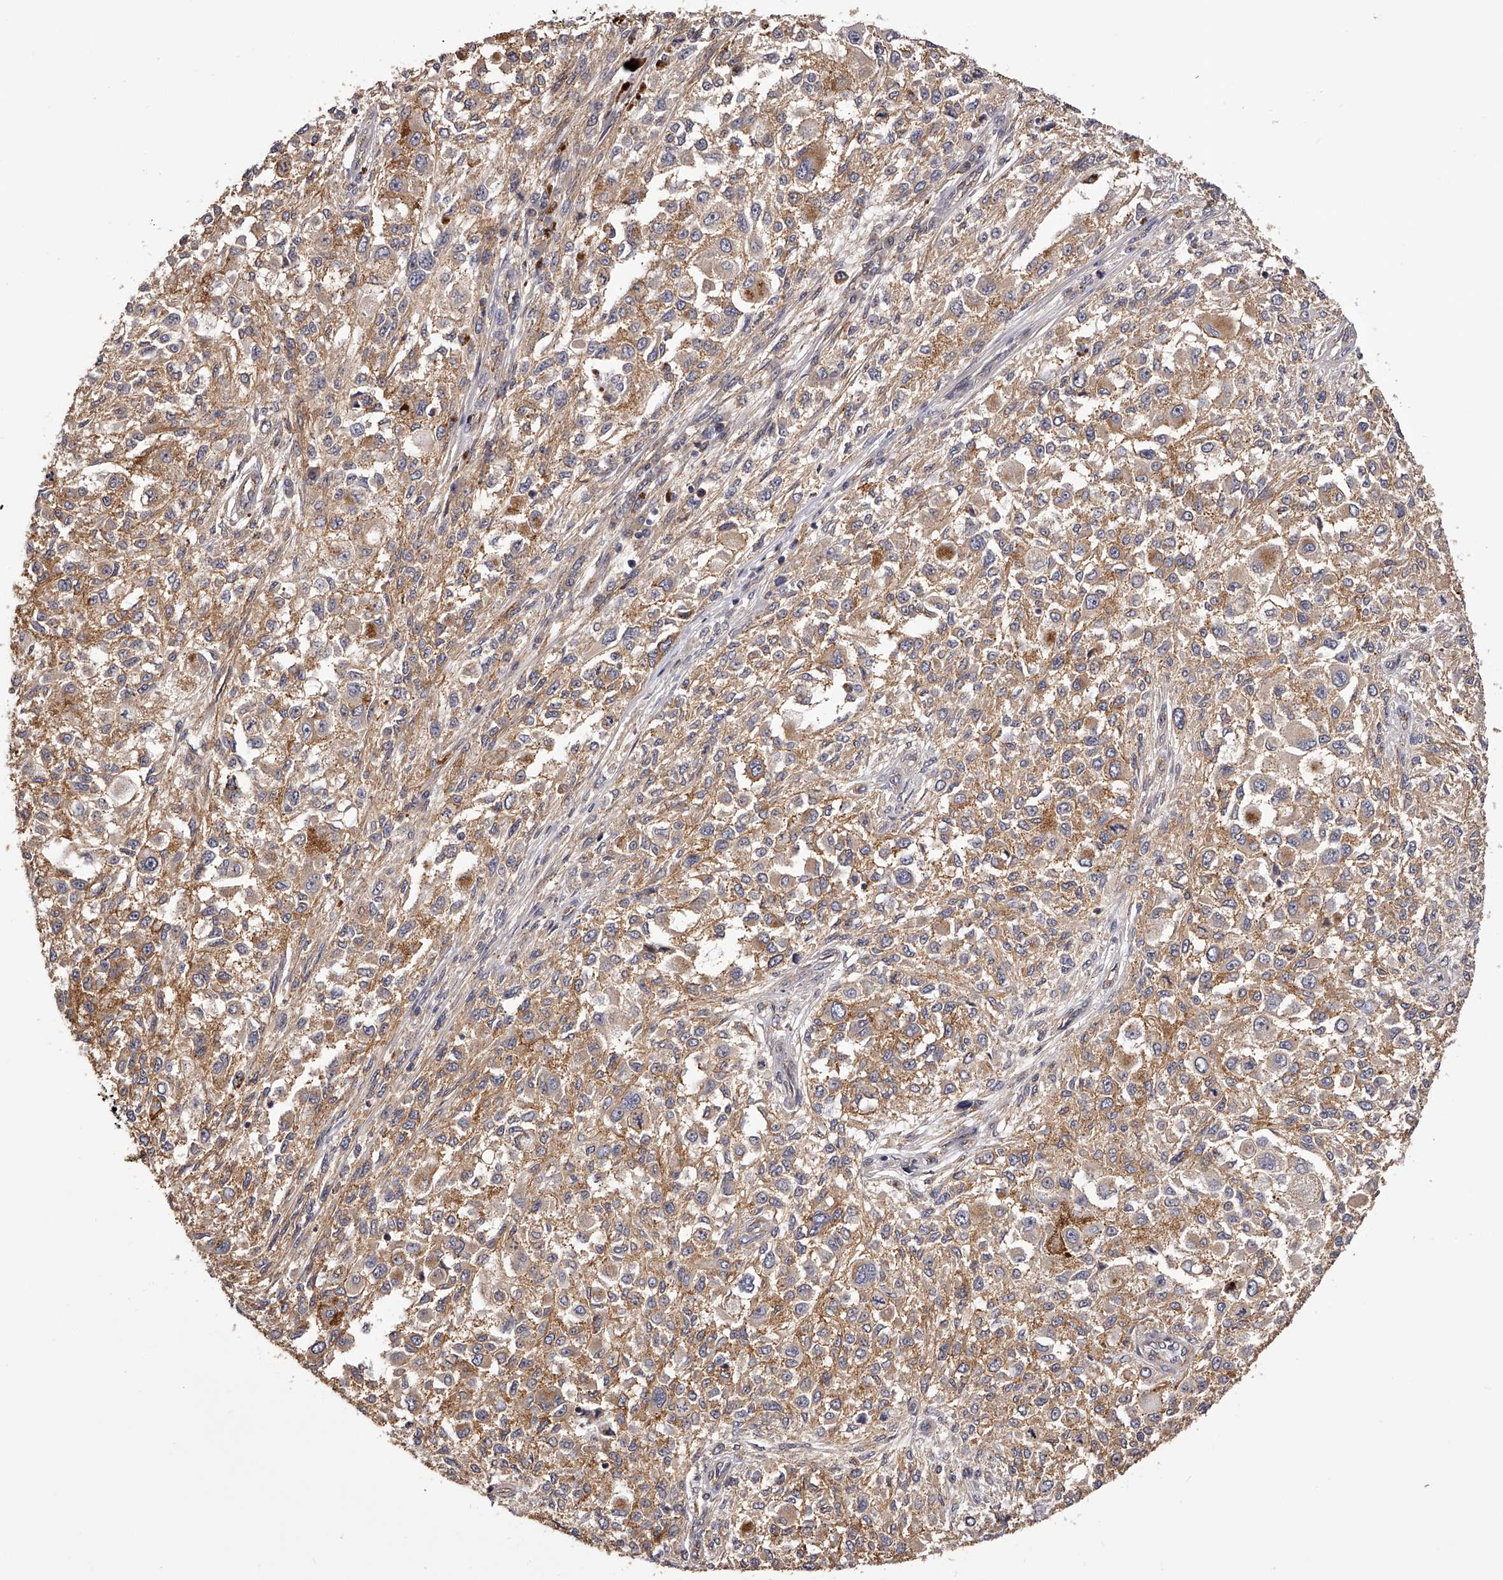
{"staining": {"intensity": "moderate", "quantity": ">75%", "location": "cytoplasmic/membranous"}, "tissue": "melanoma", "cell_type": "Tumor cells", "image_type": "cancer", "snomed": [{"axis": "morphology", "description": "Necrosis, NOS"}, {"axis": "morphology", "description": "Malignant melanoma, NOS"}, {"axis": "topography", "description": "Skin"}], "caption": "IHC histopathology image of neoplastic tissue: melanoma stained using immunohistochemistry (IHC) shows medium levels of moderate protein expression localized specifically in the cytoplasmic/membranous of tumor cells, appearing as a cytoplasmic/membranous brown color.", "gene": "LTV1", "patient": {"sex": "female", "age": 87}}